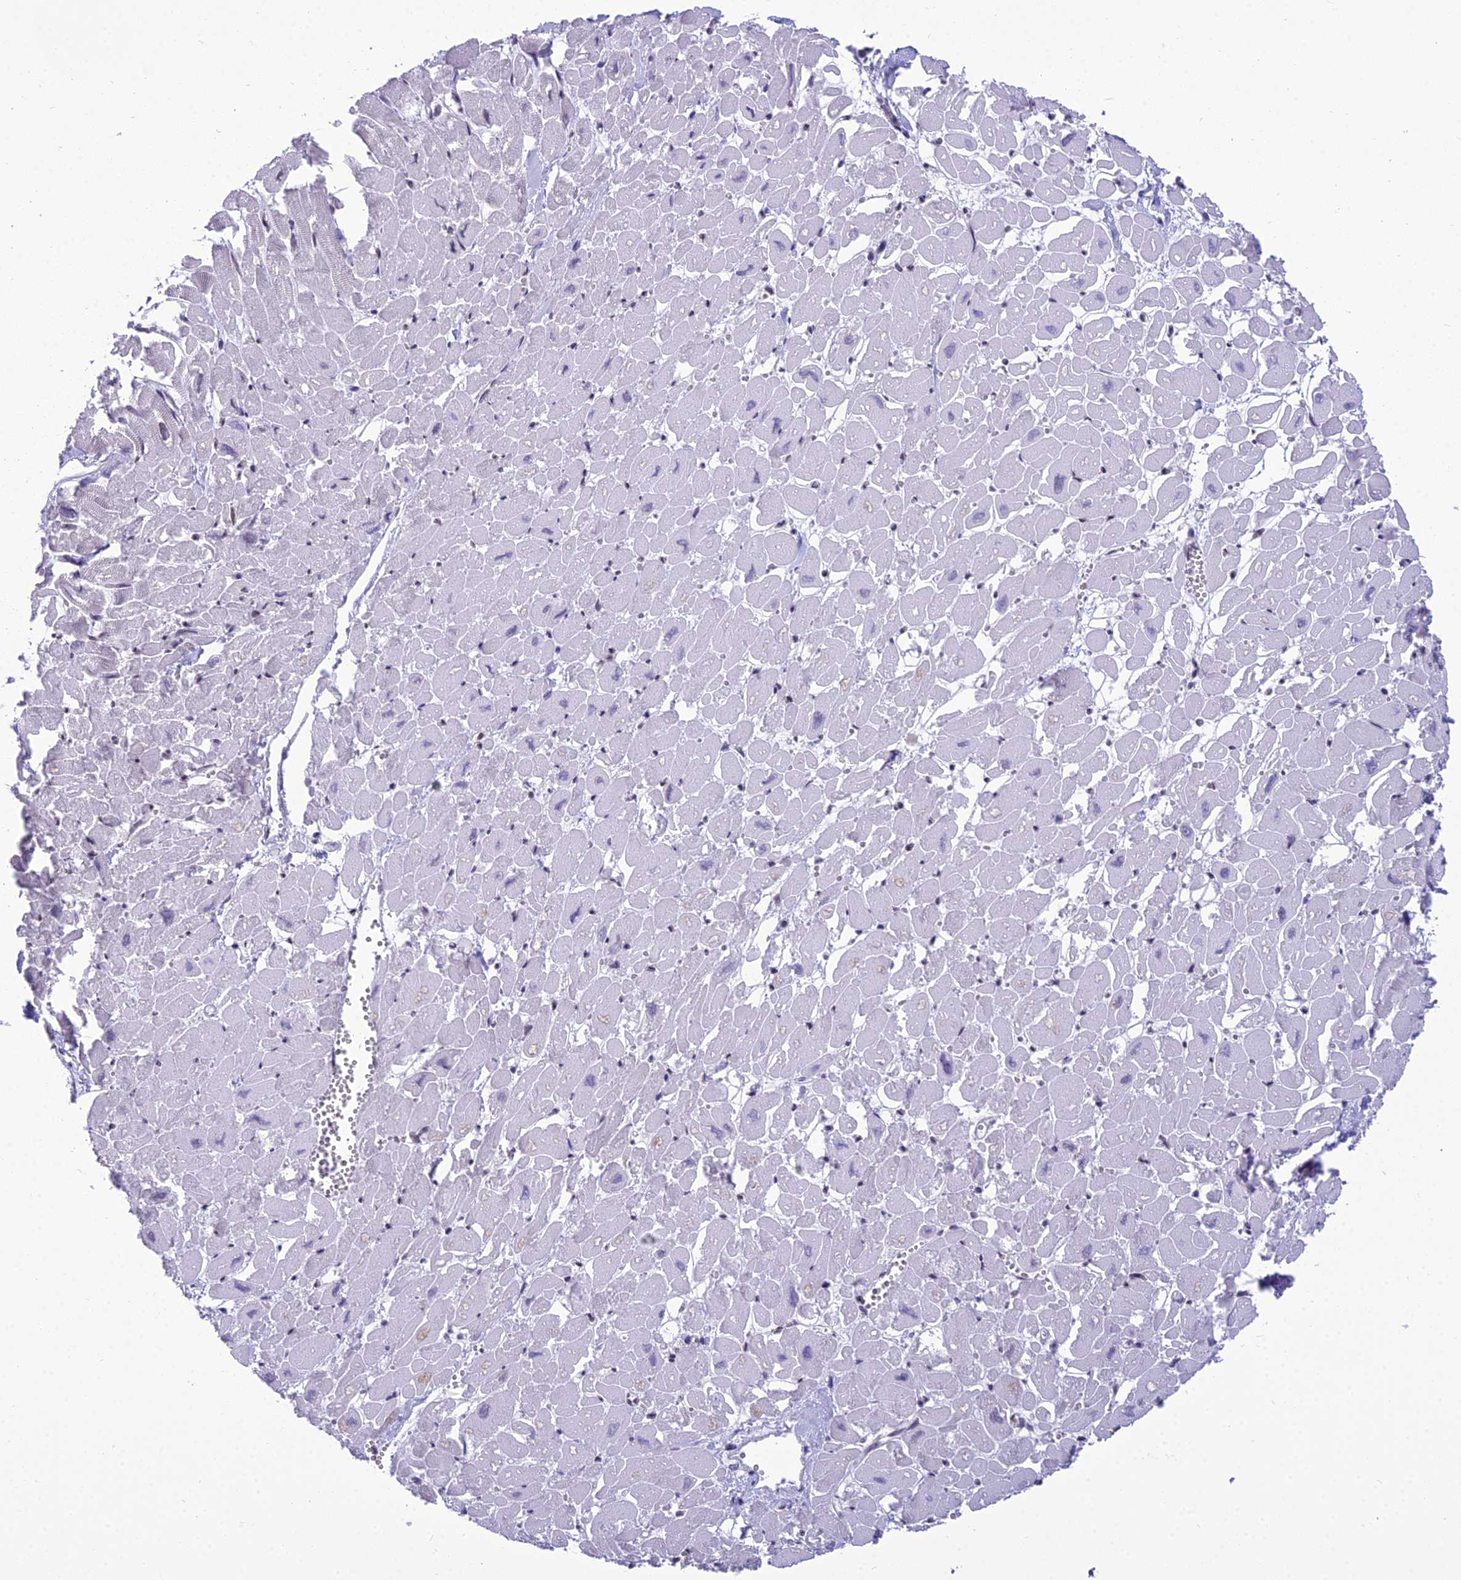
{"staining": {"intensity": "weak", "quantity": "25%-75%", "location": "nuclear"}, "tissue": "heart muscle", "cell_type": "Cardiomyocytes", "image_type": "normal", "snomed": [{"axis": "morphology", "description": "Normal tissue, NOS"}, {"axis": "topography", "description": "Heart"}], "caption": "Protein staining displays weak nuclear positivity in approximately 25%-75% of cardiomyocytes in normal heart muscle. (Brightfield microscopy of DAB IHC at high magnification).", "gene": "SH3RF3", "patient": {"sex": "male", "age": 54}}